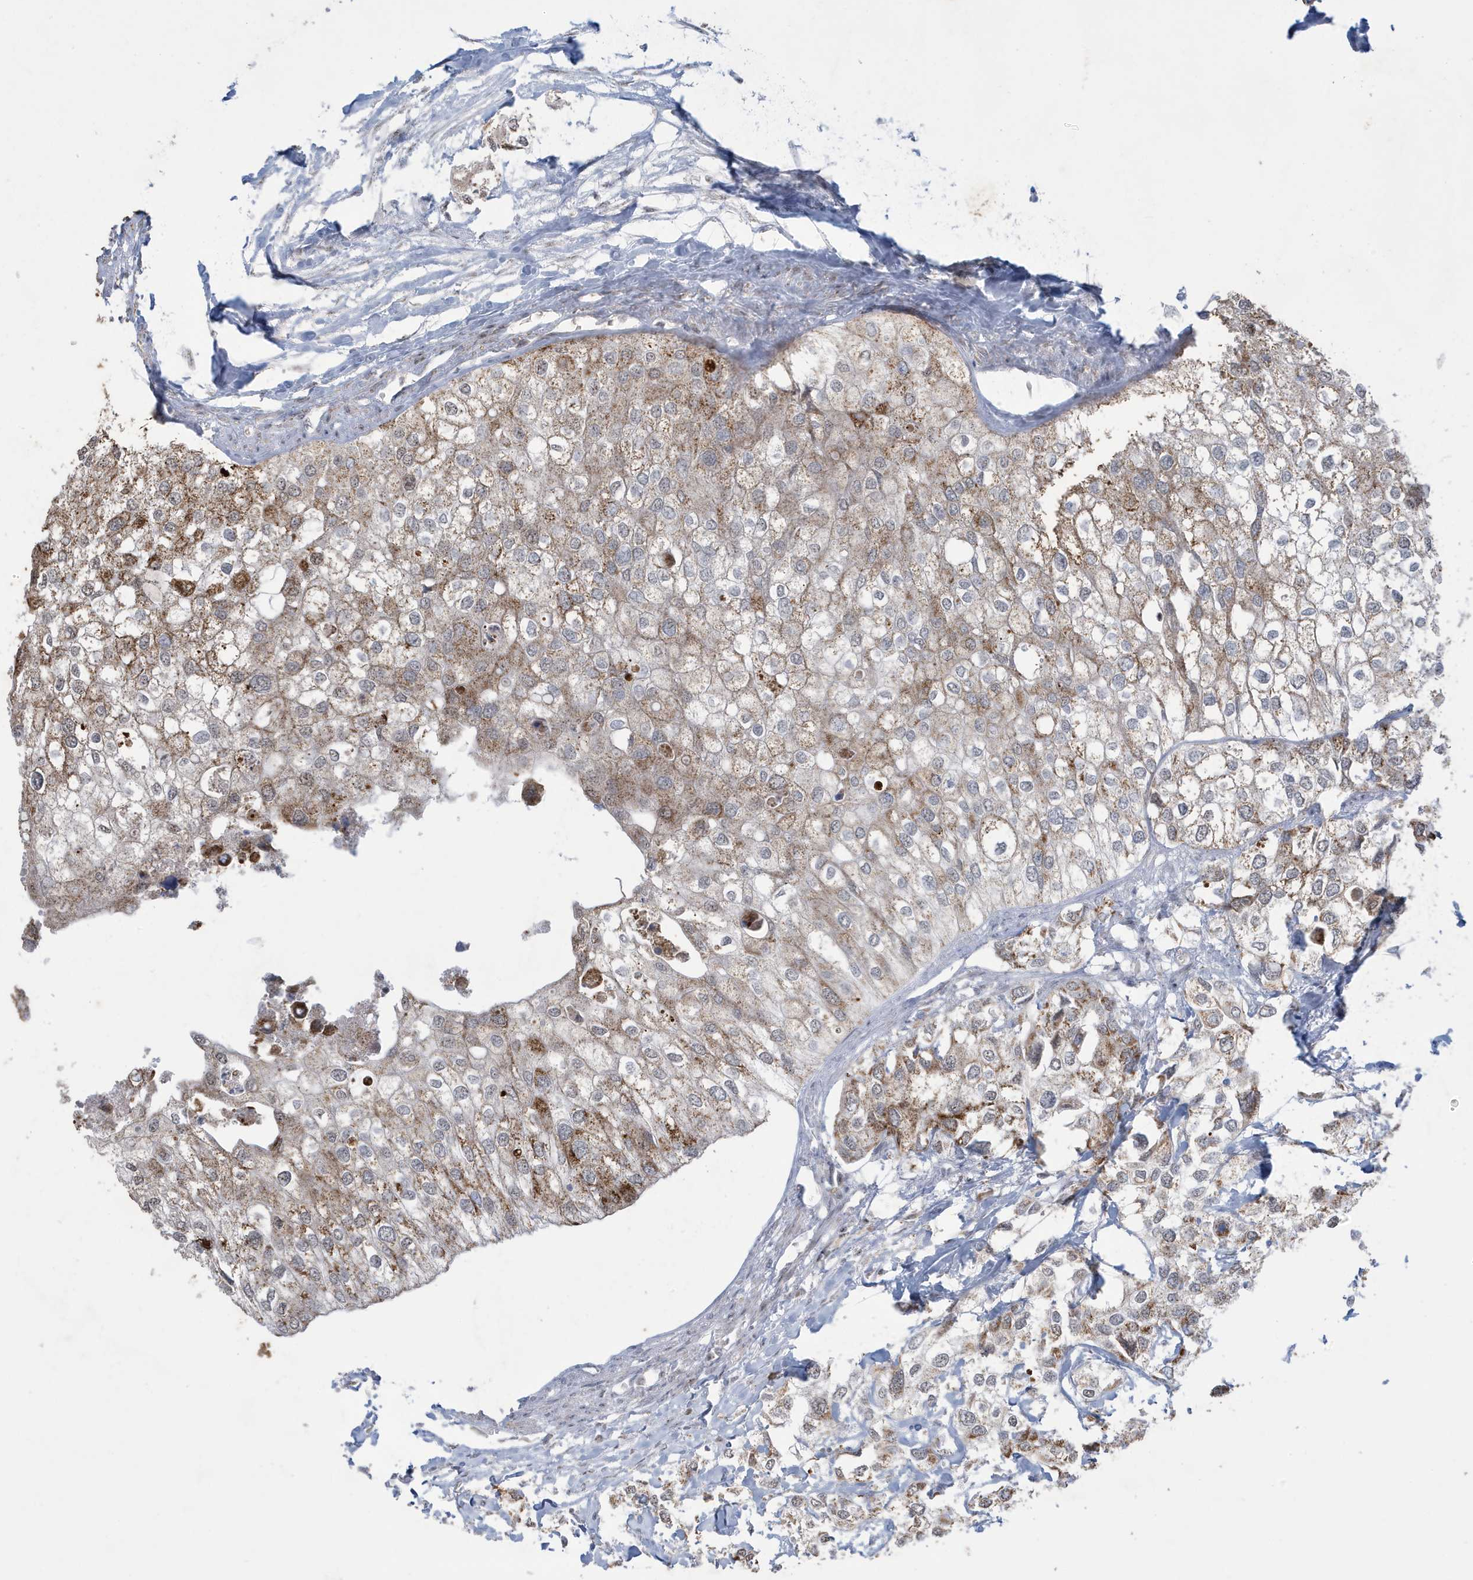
{"staining": {"intensity": "moderate", "quantity": "25%-75%", "location": "cytoplasmic/membranous"}, "tissue": "urothelial cancer", "cell_type": "Tumor cells", "image_type": "cancer", "snomed": [{"axis": "morphology", "description": "Urothelial carcinoma, High grade"}, {"axis": "topography", "description": "Urinary bladder"}], "caption": "Urothelial carcinoma (high-grade) stained for a protein displays moderate cytoplasmic/membranous positivity in tumor cells. (DAB IHC with brightfield microscopy, high magnification).", "gene": "FNDC1", "patient": {"sex": "male", "age": 64}}